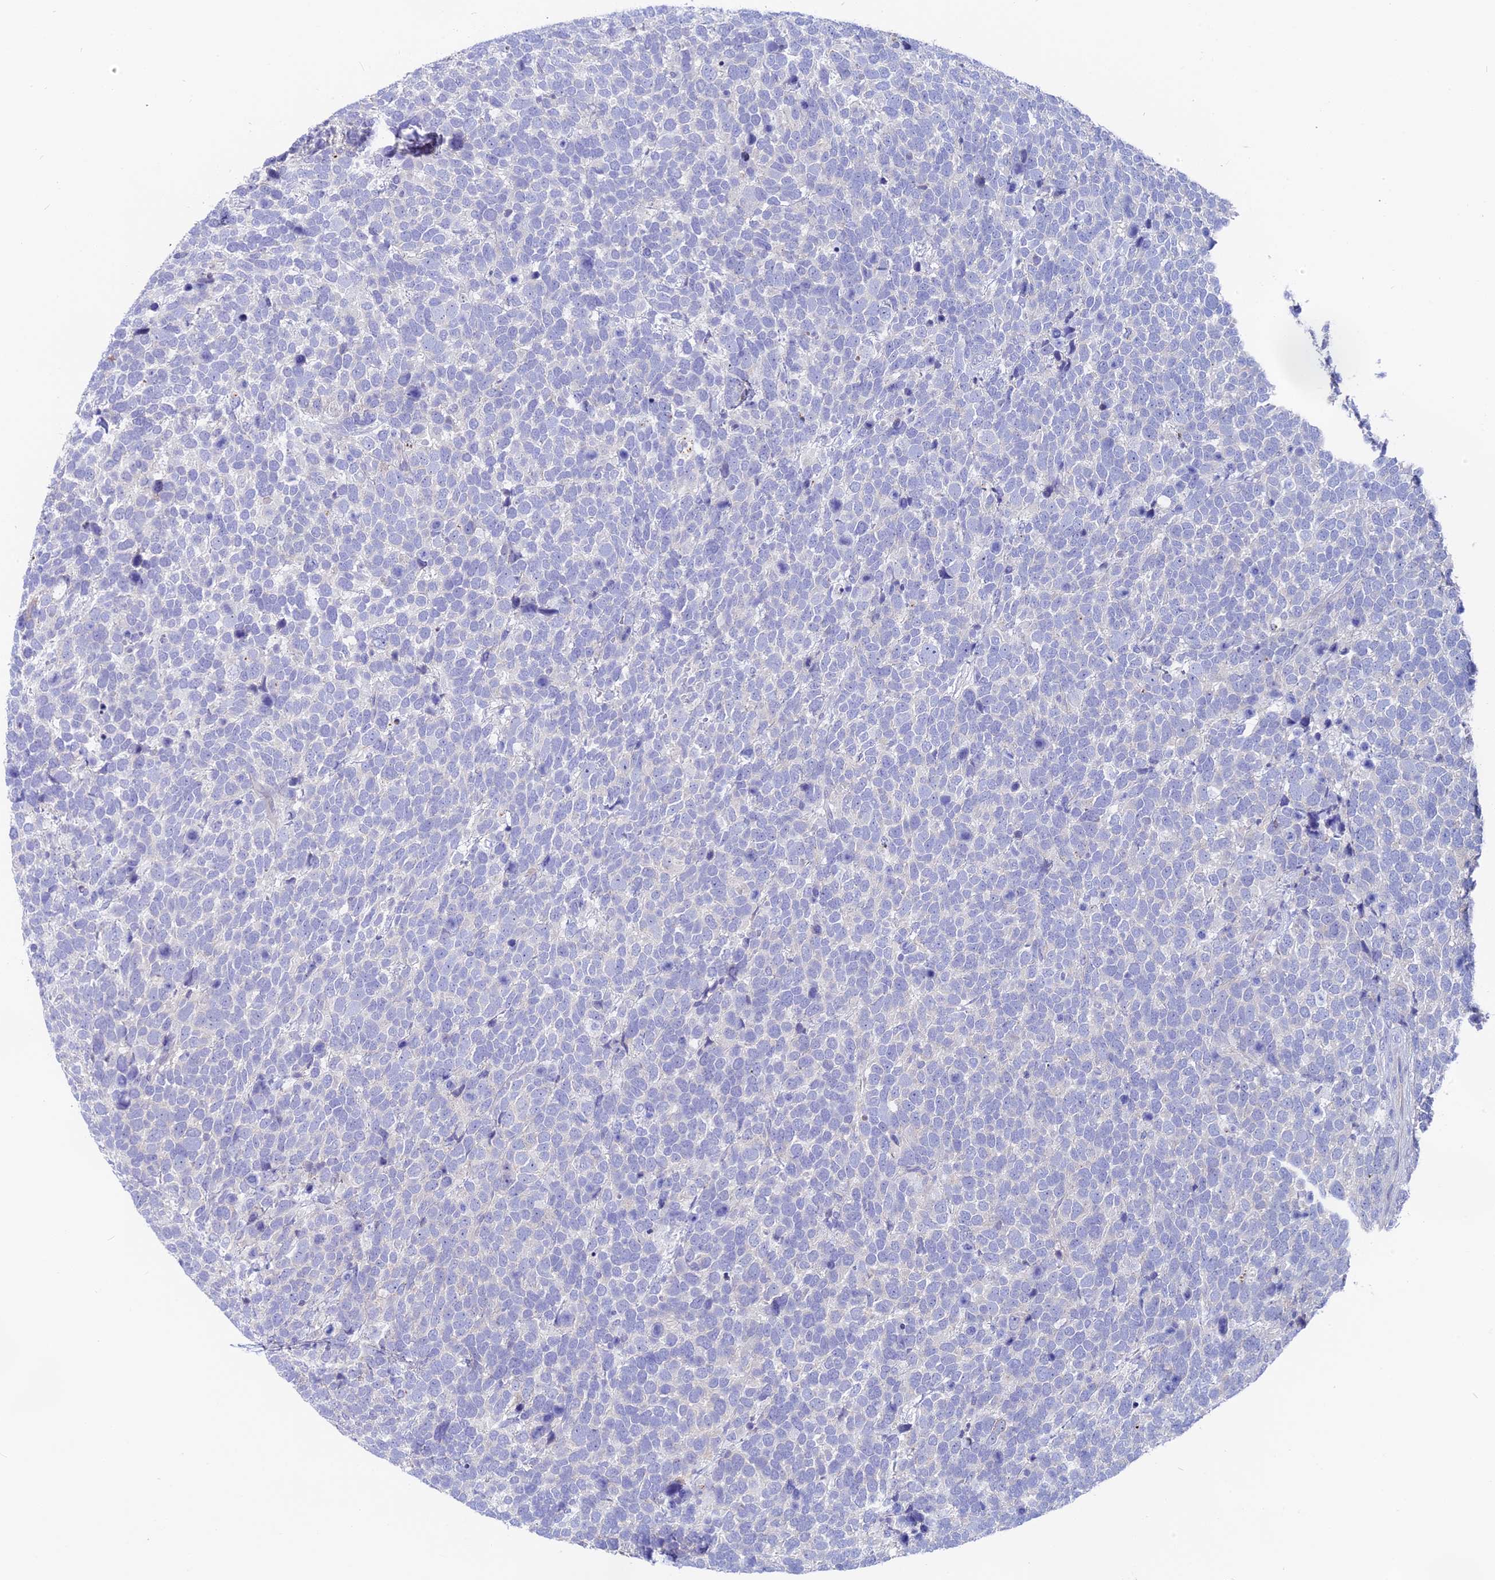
{"staining": {"intensity": "negative", "quantity": "none", "location": "none"}, "tissue": "urothelial cancer", "cell_type": "Tumor cells", "image_type": "cancer", "snomed": [{"axis": "morphology", "description": "Urothelial carcinoma, High grade"}, {"axis": "topography", "description": "Urinary bladder"}], "caption": "An immunohistochemistry photomicrograph of urothelial carcinoma (high-grade) is shown. There is no staining in tumor cells of urothelial carcinoma (high-grade).", "gene": "TENT4B", "patient": {"sex": "female", "age": 82}}